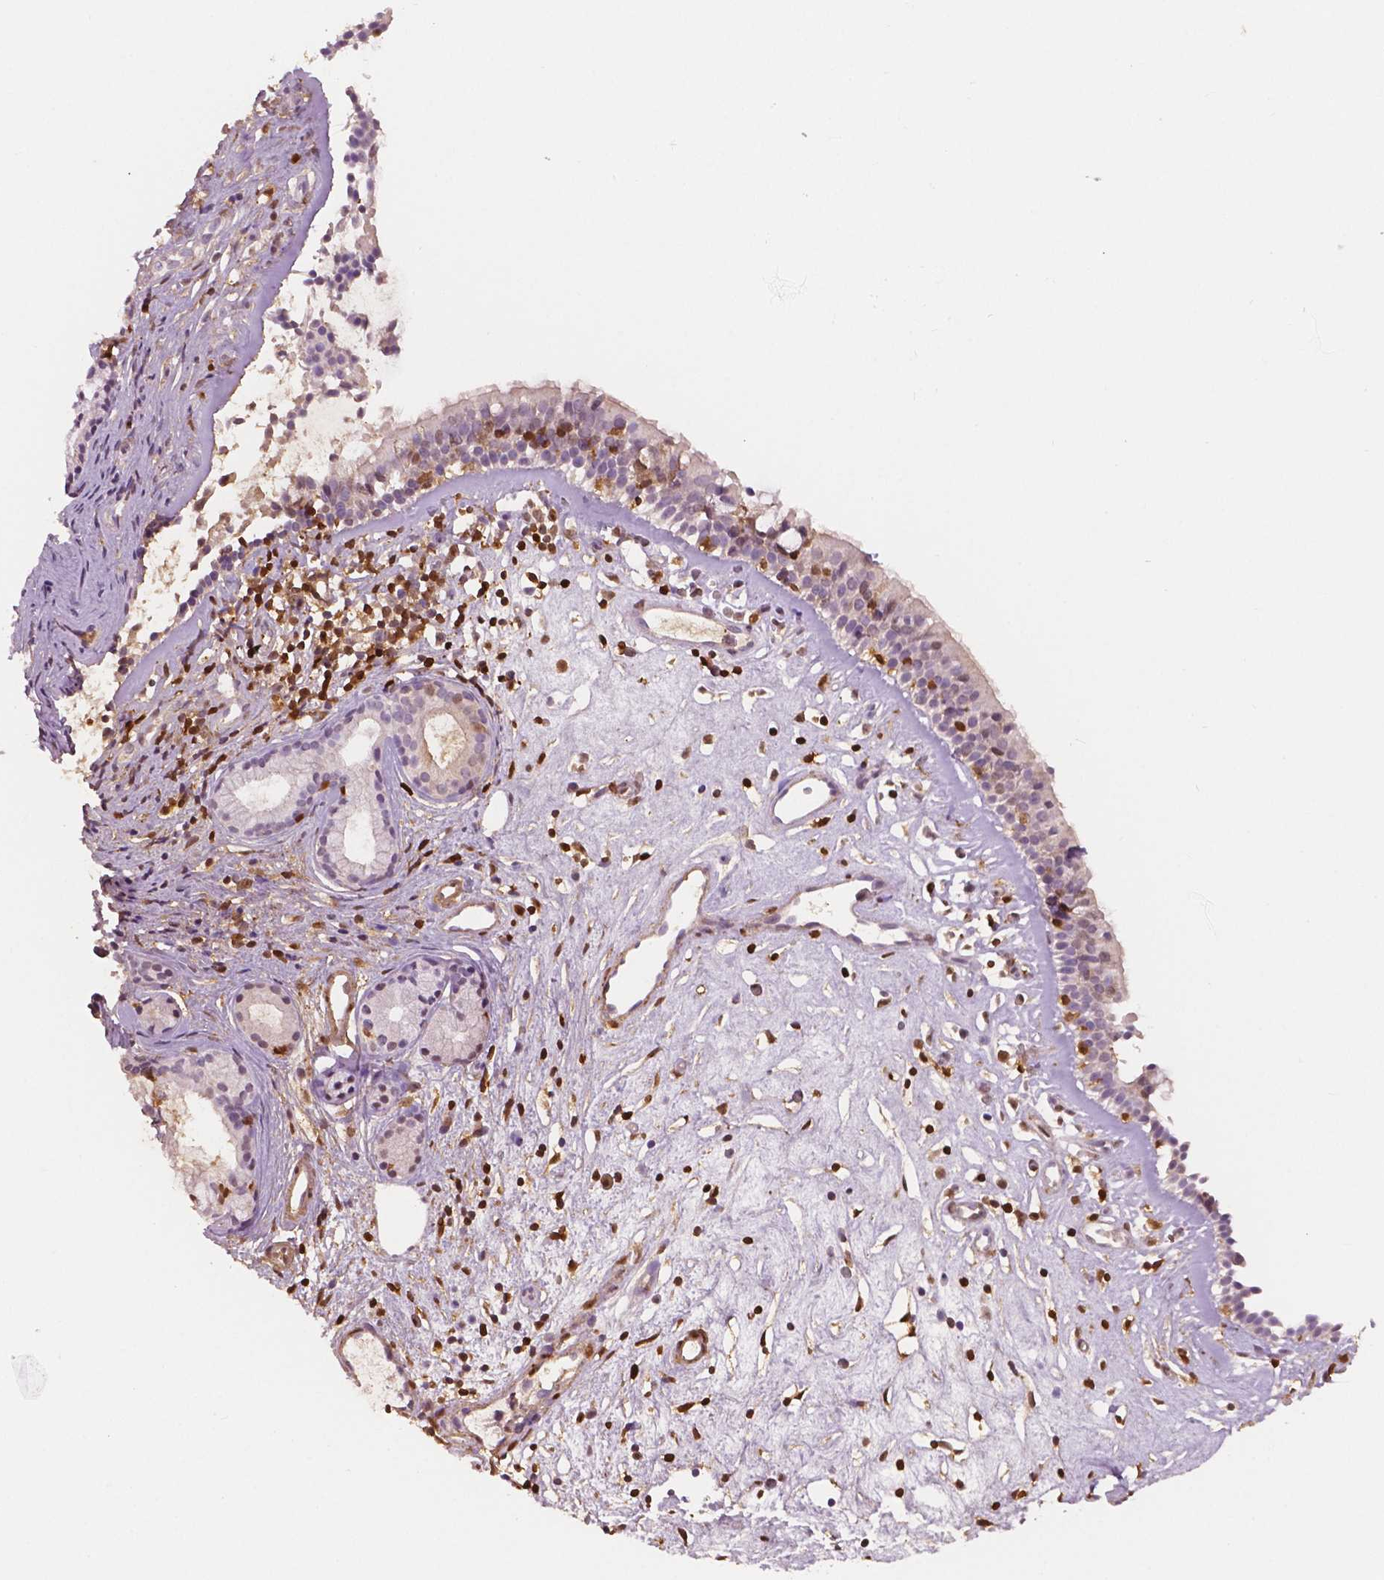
{"staining": {"intensity": "negative", "quantity": "none", "location": "none"}, "tissue": "nasopharynx", "cell_type": "Respiratory epithelial cells", "image_type": "normal", "snomed": [{"axis": "morphology", "description": "Normal tissue, NOS"}, {"axis": "topography", "description": "Nasopharynx"}], "caption": "A high-resolution micrograph shows immunohistochemistry (IHC) staining of unremarkable nasopharynx, which shows no significant staining in respiratory epithelial cells. (DAB immunohistochemistry, high magnification).", "gene": "S100A4", "patient": {"sex": "female", "age": 52}}